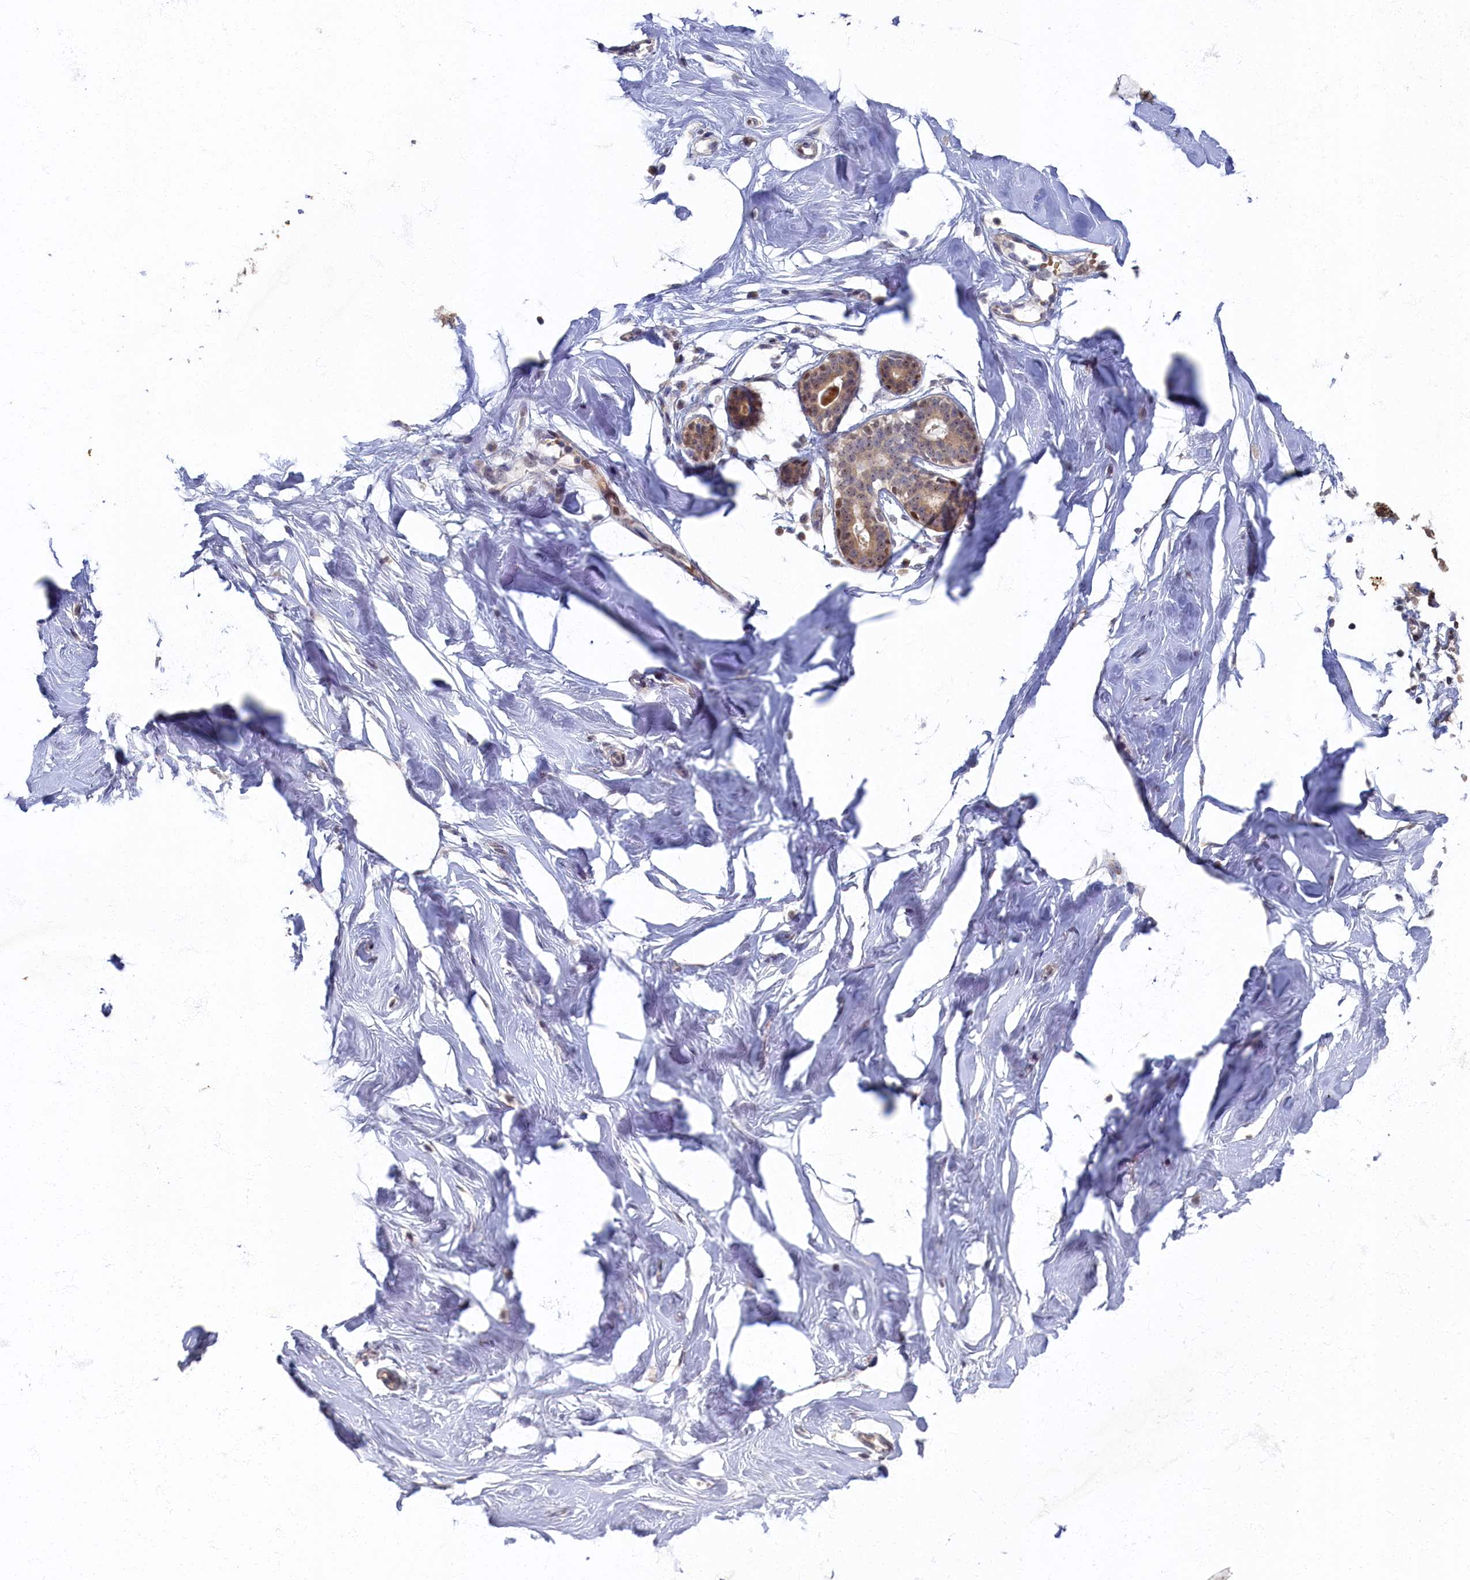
{"staining": {"intensity": "negative", "quantity": "none", "location": "none"}, "tissue": "breast", "cell_type": "Adipocytes", "image_type": "normal", "snomed": [{"axis": "morphology", "description": "Normal tissue, NOS"}, {"axis": "morphology", "description": "Adenoma, NOS"}, {"axis": "topography", "description": "Breast"}], "caption": "DAB (3,3'-diaminobenzidine) immunohistochemical staining of normal human breast displays no significant positivity in adipocytes.", "gene": "HUNK", "patient": {"sex": "female", "age": 23}}